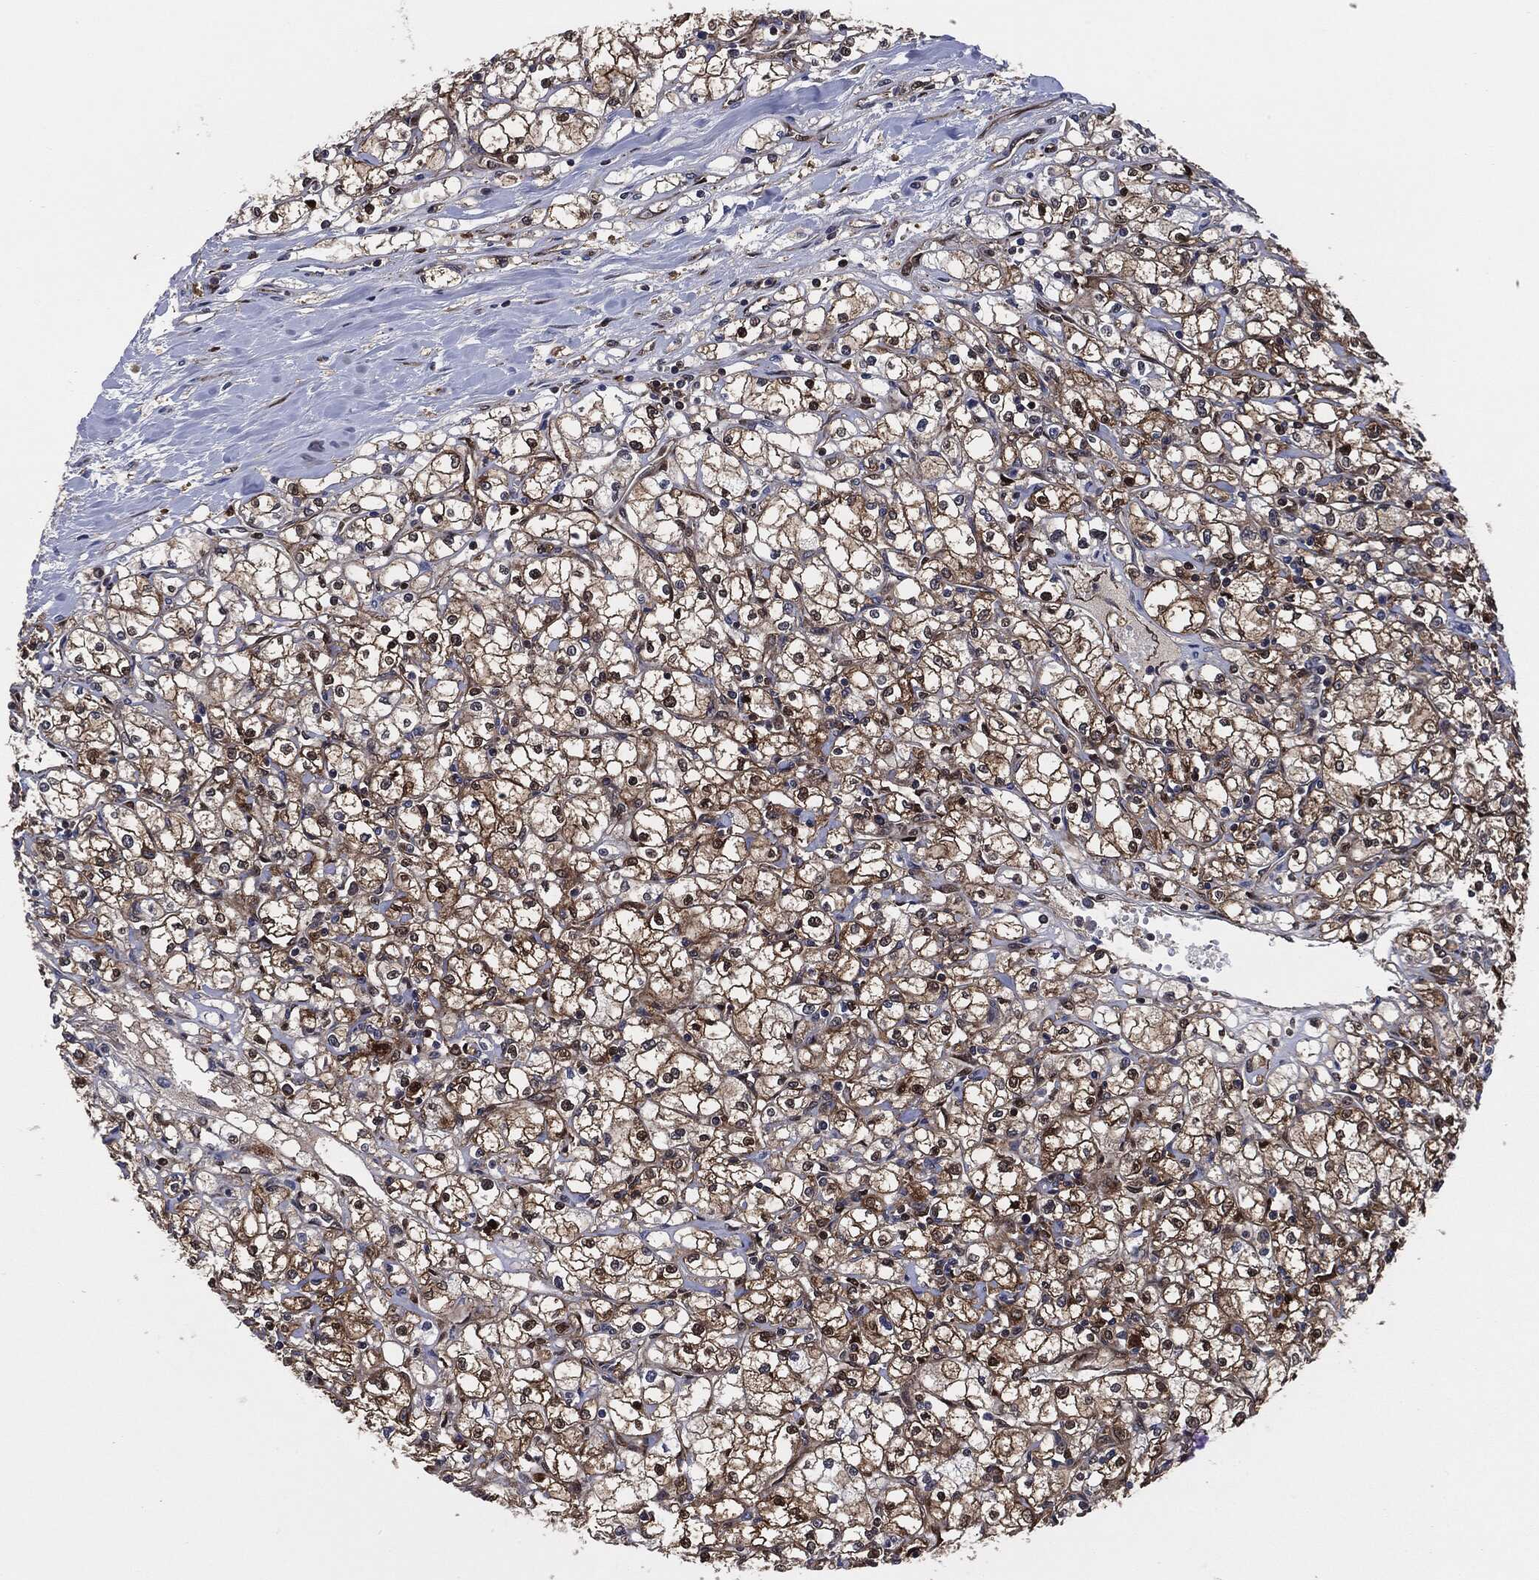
{"staining": {"intensity": "moderate", "quantity": "25%-75%", "location": "cytoplasmic/membranous"}, "tissue": "renal cancer", "cell_type": "Tumor cells", "image_type": "cancer", "snomed": [{"axis": "morphology", "description": "Adenocarcinoma, NOS"}, {"axis": "topography", "description": "Kidney"}], "caption": "Human renal adenocarcinoma stained with a protein marker exhibits moderate staining in tumor cells.", "gene": "XPNPEP1", "patient": {"sex": "male", "age": 67}}